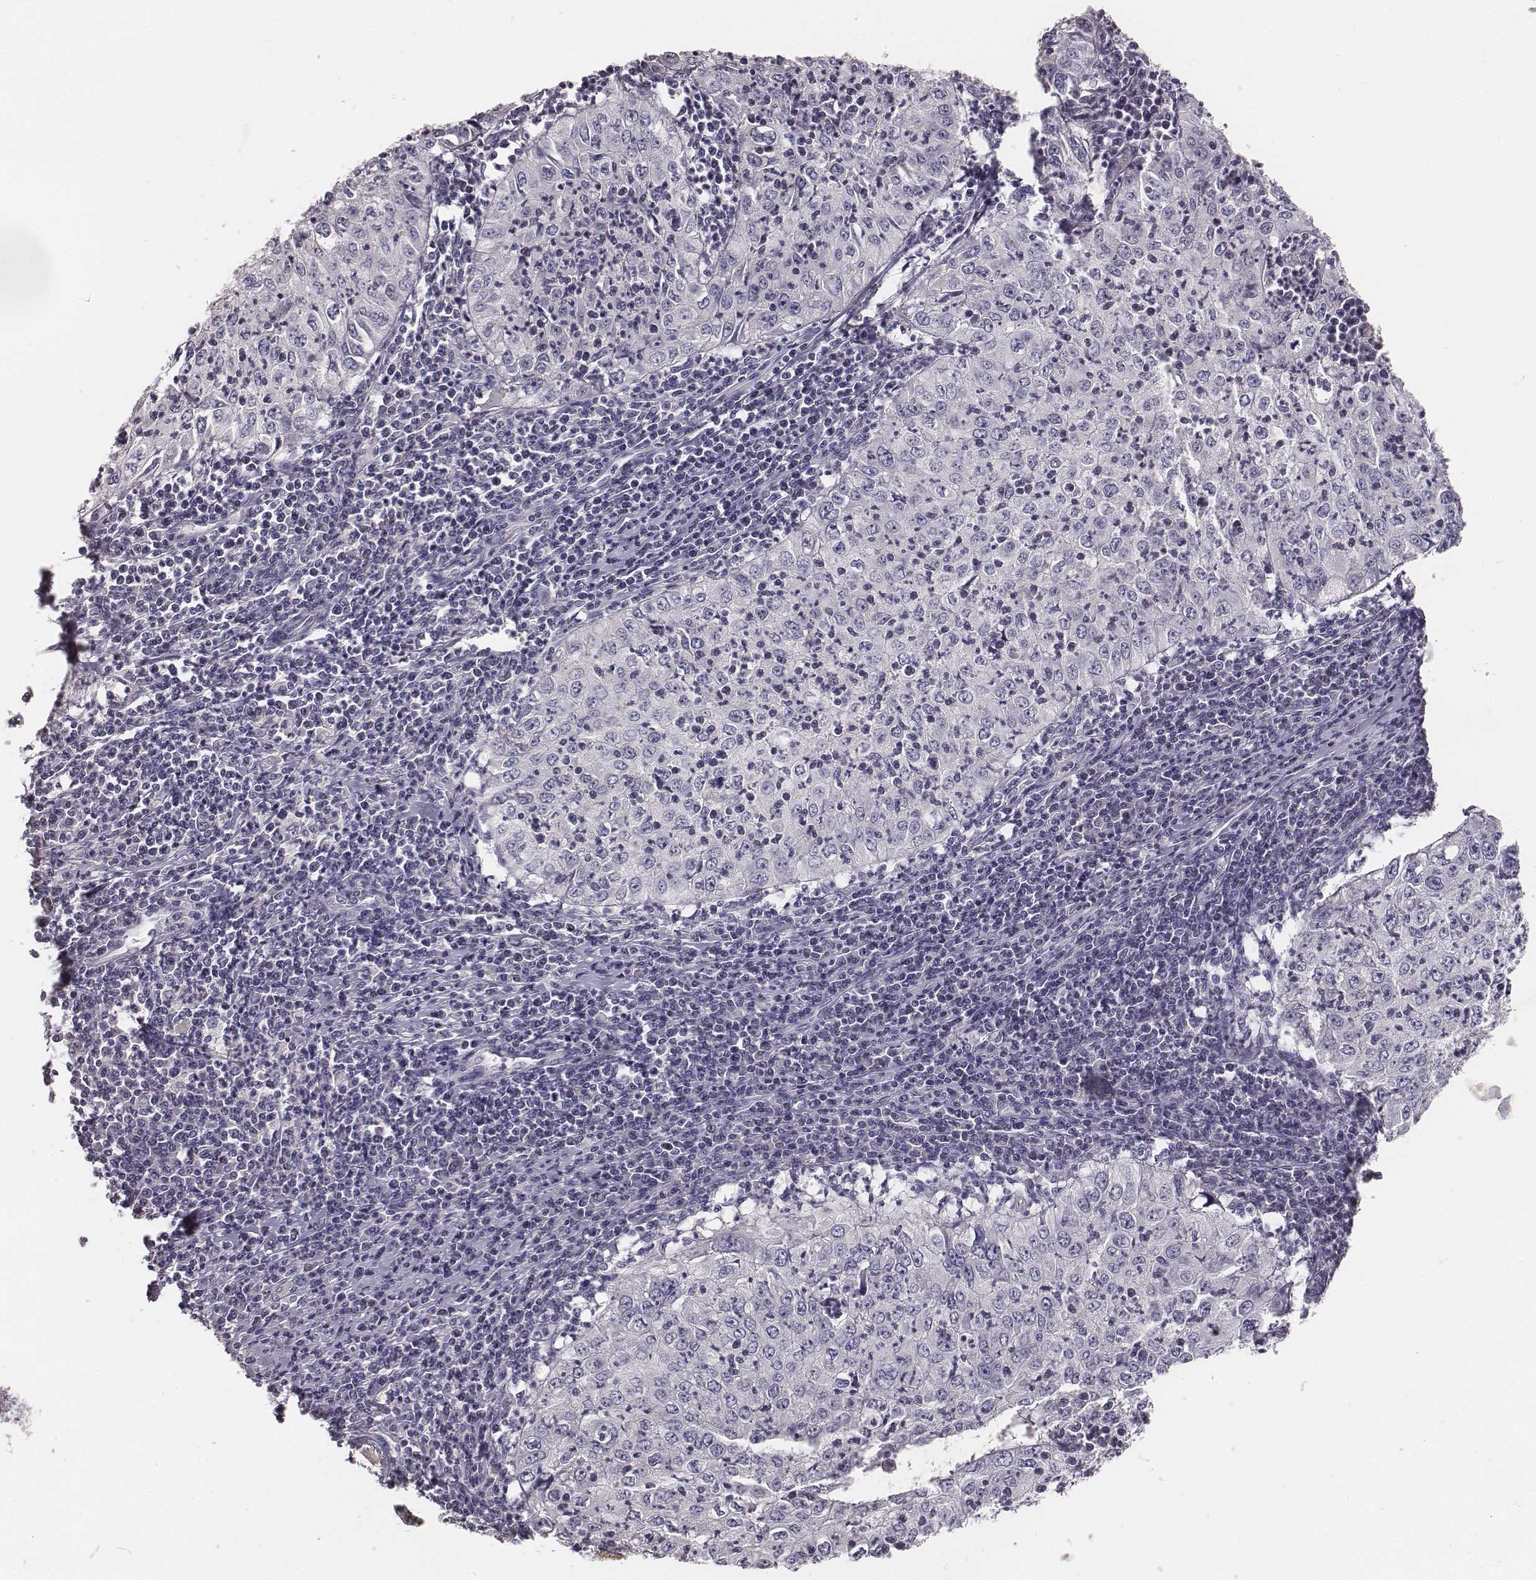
{"staining": {"intensity": "negative", "quantity": "none", "location": "none"}, "tissue": "cervical cancer", "cell_type": "Tumor cells", "image_type": "cancer", "snomed": [{"axis": "morphology", "description": "Squamous cell carcinoma, NOS"}, {"axis": "topography", "description": "Cervix"}], "caption": "Human cervical cancer (squamous cell carcinoma) stained for a protein using IHC displays no staining in tumor cells.", "gene": "MYH6", "patient": {"sex": "female", "age": 24}}